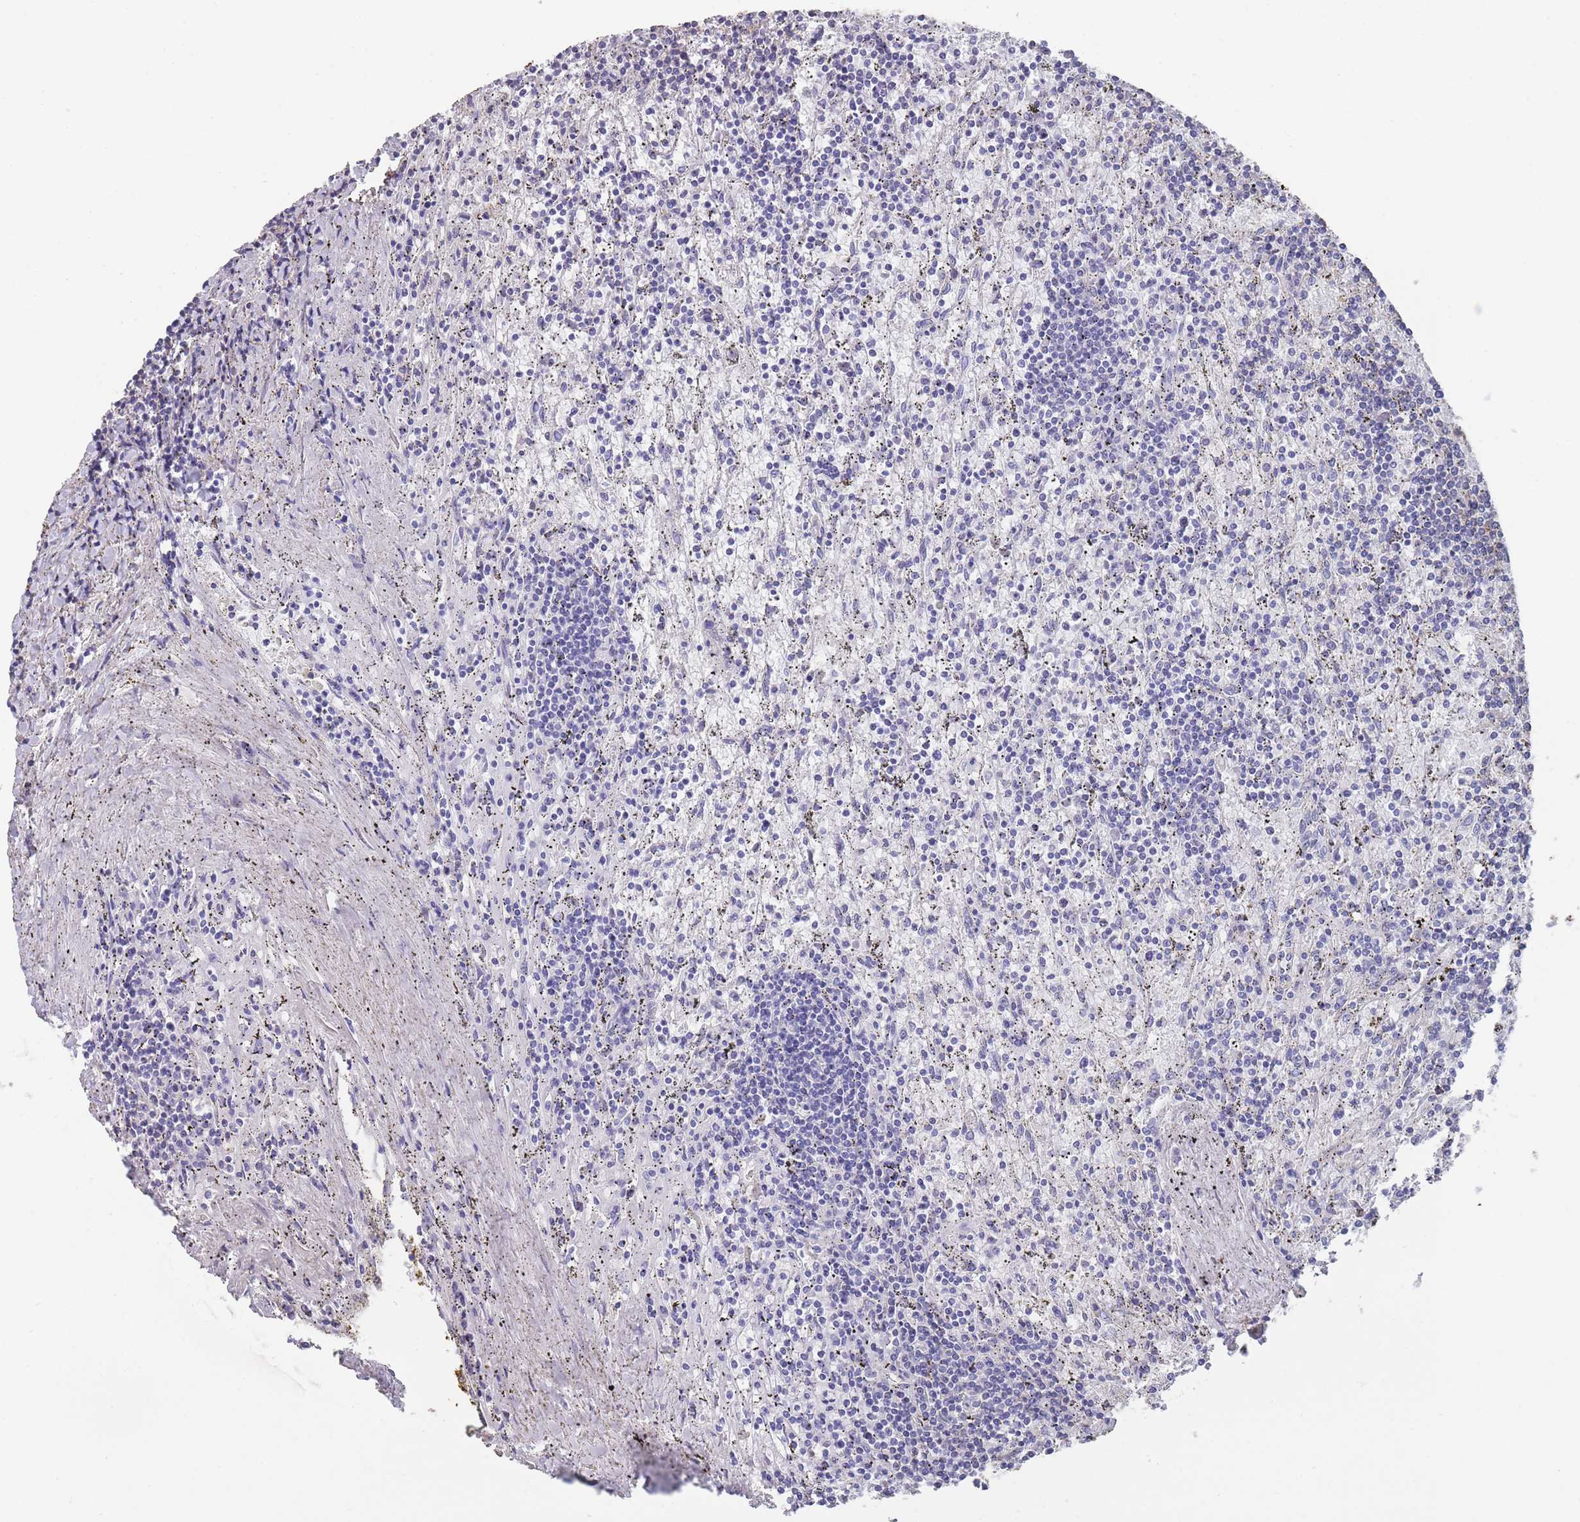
{"staining": {"intensity": "negative", "quantity": "none", "location": "none"}, "tissue": "lymphoma", "cell_type": "Tumor cells", "image_type": "cancer", "snomed": [{"axis": "morphology", "description": "Malignant lymphoma, non-Hodgkin's type, Low grade"}, {"axis": "topography", "description": "Spleen"}], "caption": "This is an immunohistochemistry photomicrograph of human malignant lymphoma, non-Hodgkin's type (low-grade). There is no staining in tumor cells.", "gene": "SCCPDH", "patient": {"sex": "male", "age": 76}}